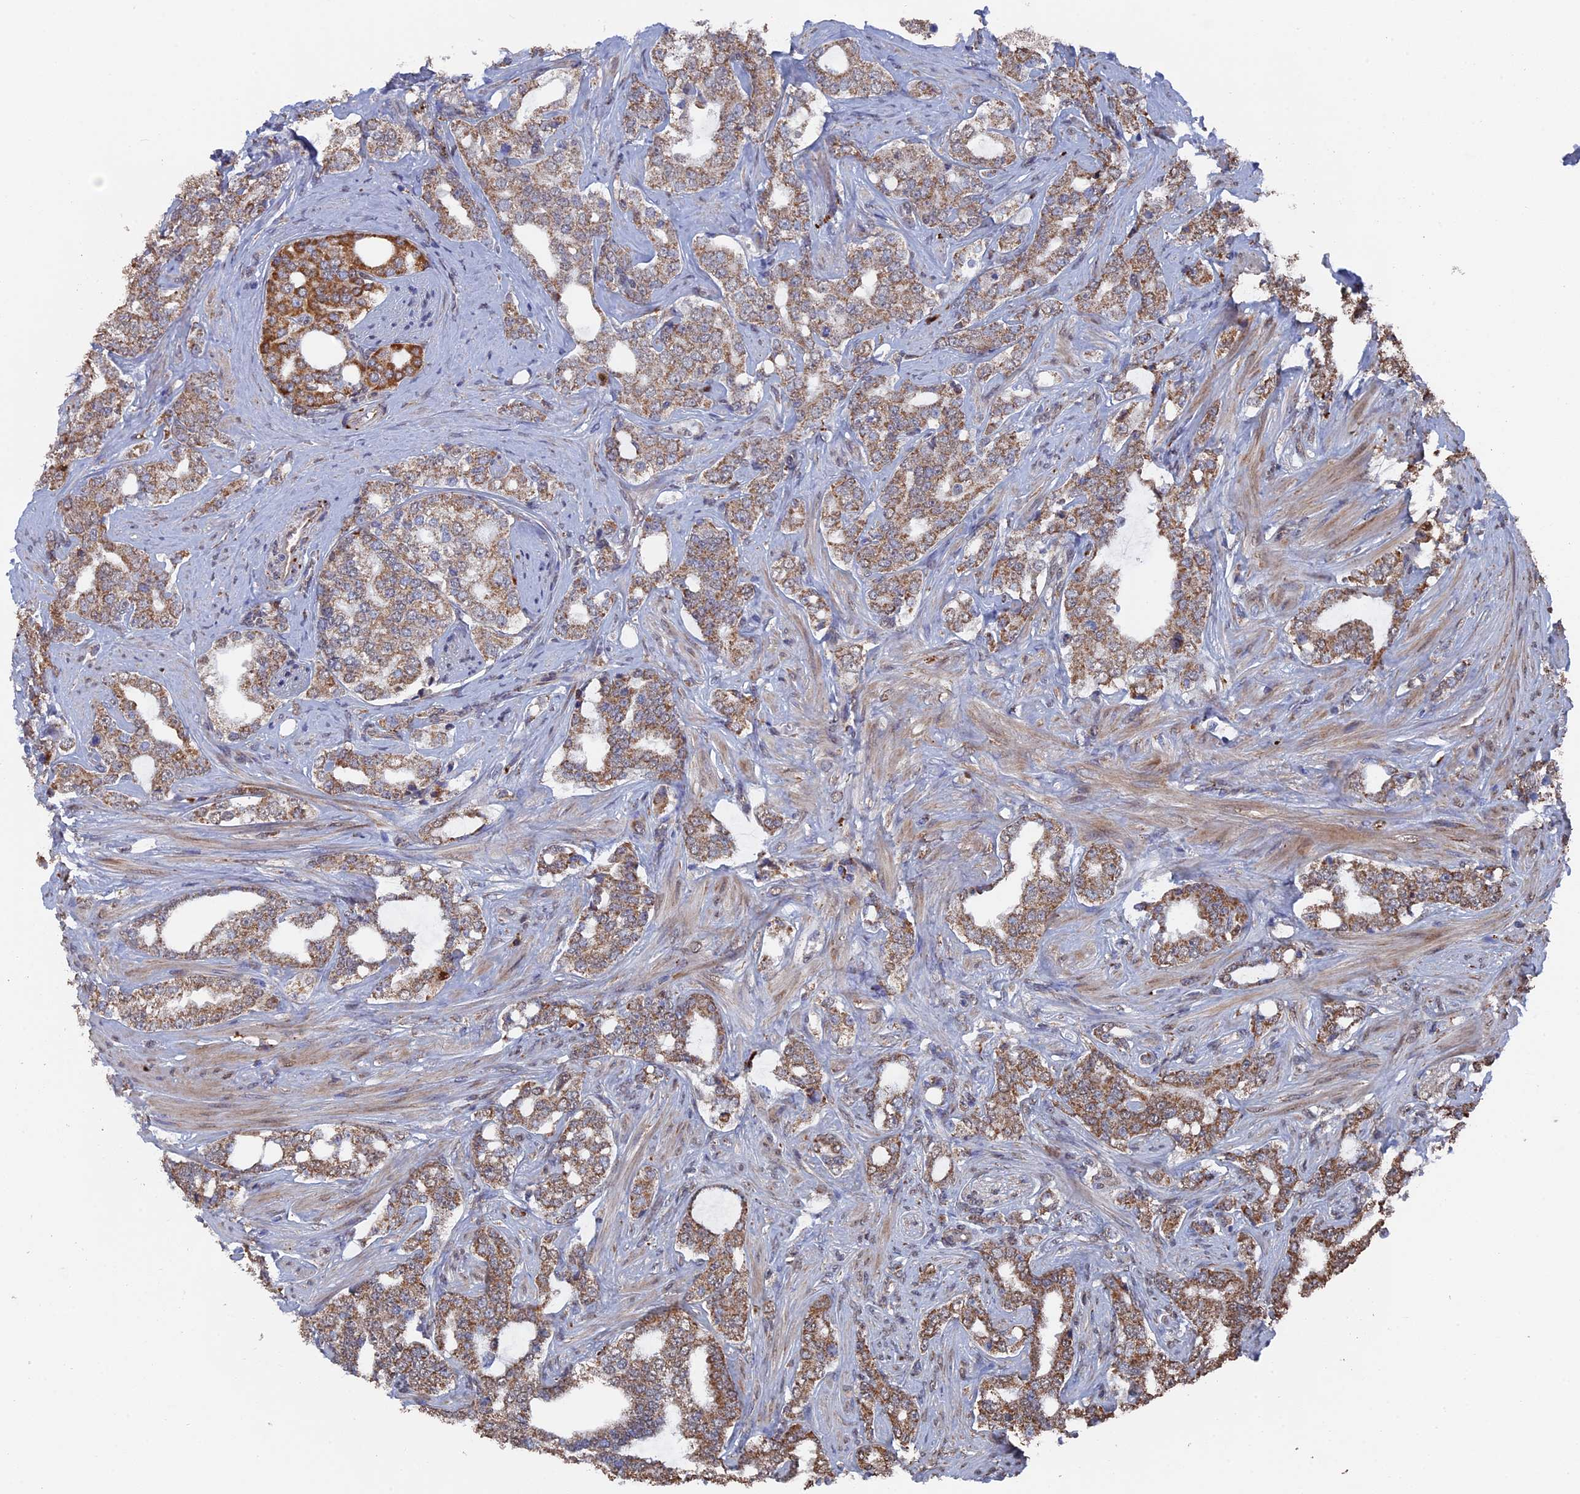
{"staining": {"intensity": "moderate", "quantity": ">75%", "location": "cytoplasmic/membranous"}, "tissue": "prostate cancer", "cell_type": "Tumor cells", "image_type": "cancer", "snomed": [{"axis": "morphology", "description": "Adenocarcinoma, High grade"}, {"axis": "topography", "description": "Prostate"}], "caption": "This image displays IHC staining of human adenocarcinoma (high-grade) (prostate), with medium moderate cytoplasmic/membranous expression in about >75% of tumor cells.", "gene": "SMG9", "patient": {"sex": "male", "age": 64}}